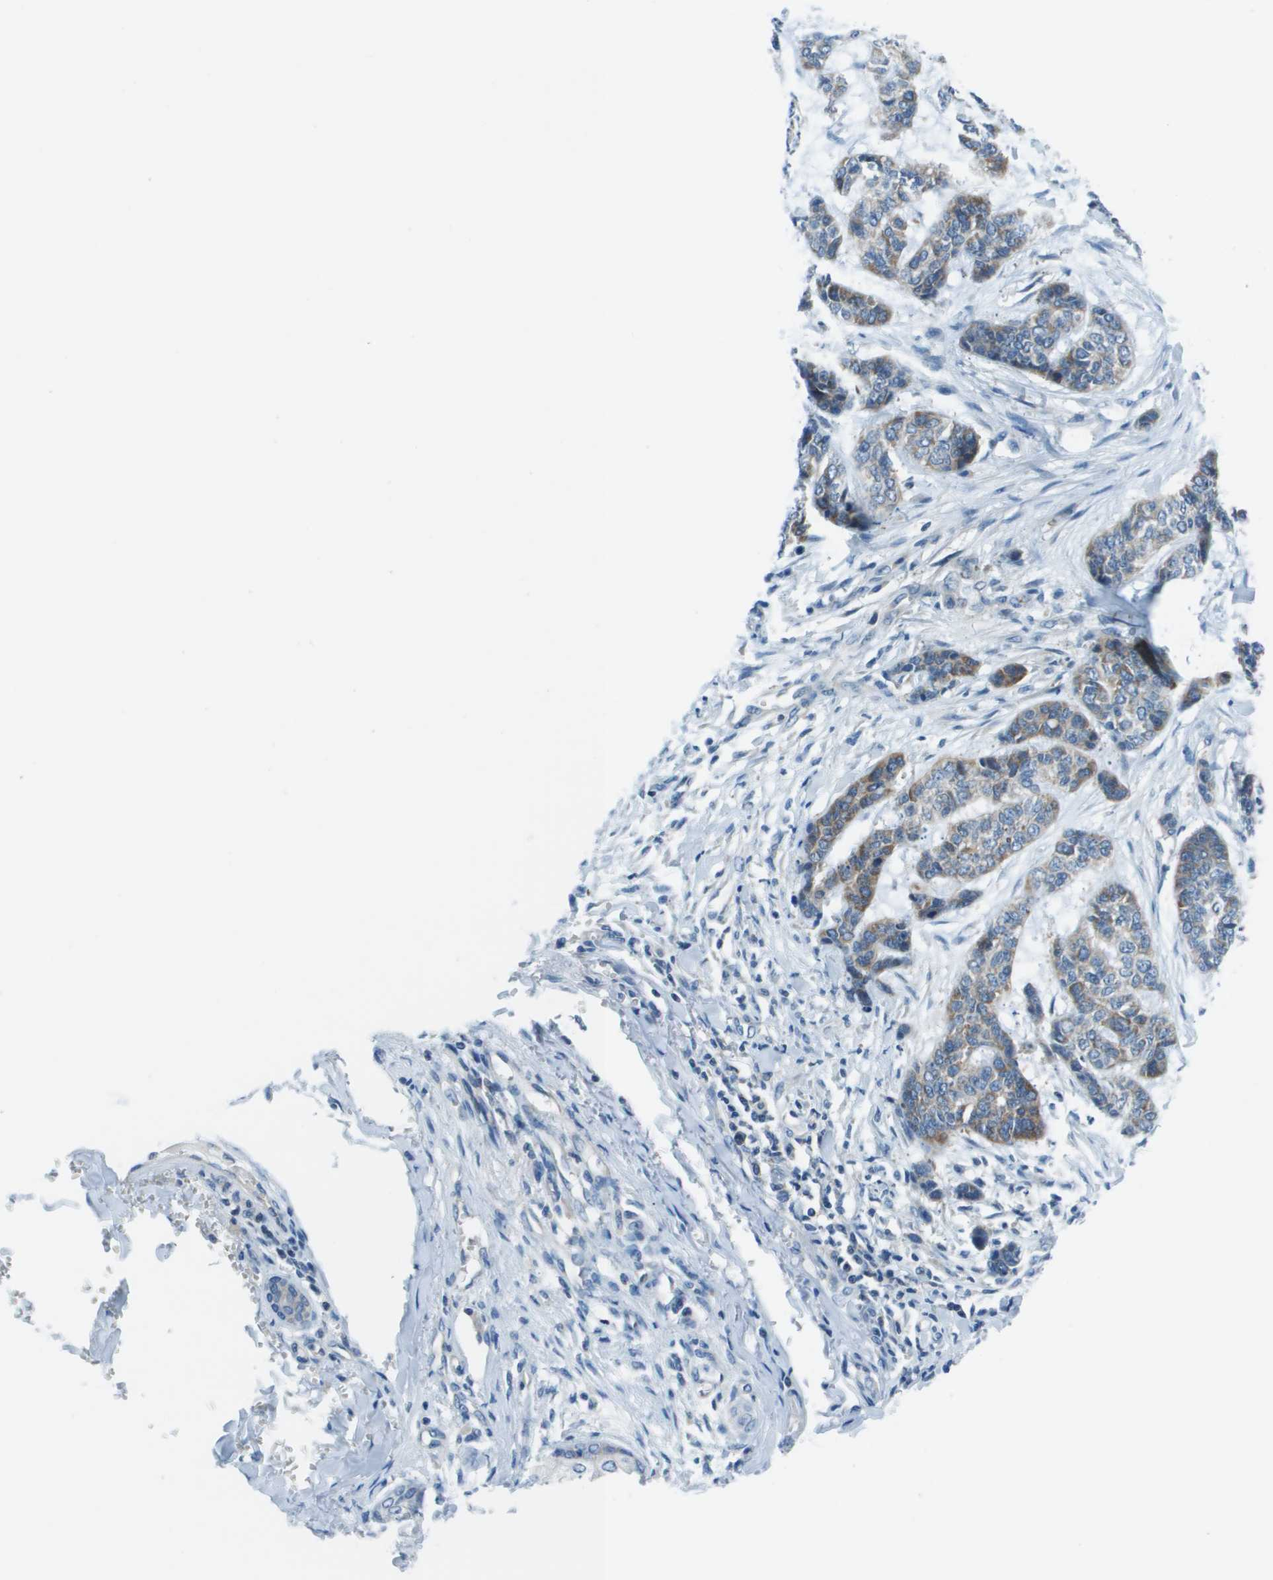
{"staining": {"intensity": "weak", "quantity": "<25%", "location": "cytoplasmic/membranous"}, "tissue": "skin cancer", "cell_type": "Tumor cells", "image_type": "cancer", "snomed": [{"axis": "morphology", "description": "Basal cell carcinoma"}, {"axis": "topography", "description": "Skin"}], "caption": "This is an IHC image of human skin cancer. There is no positivity in tumor cells.", "gene": "STIP1", "patient": {"sex": "female", "age": 64}}